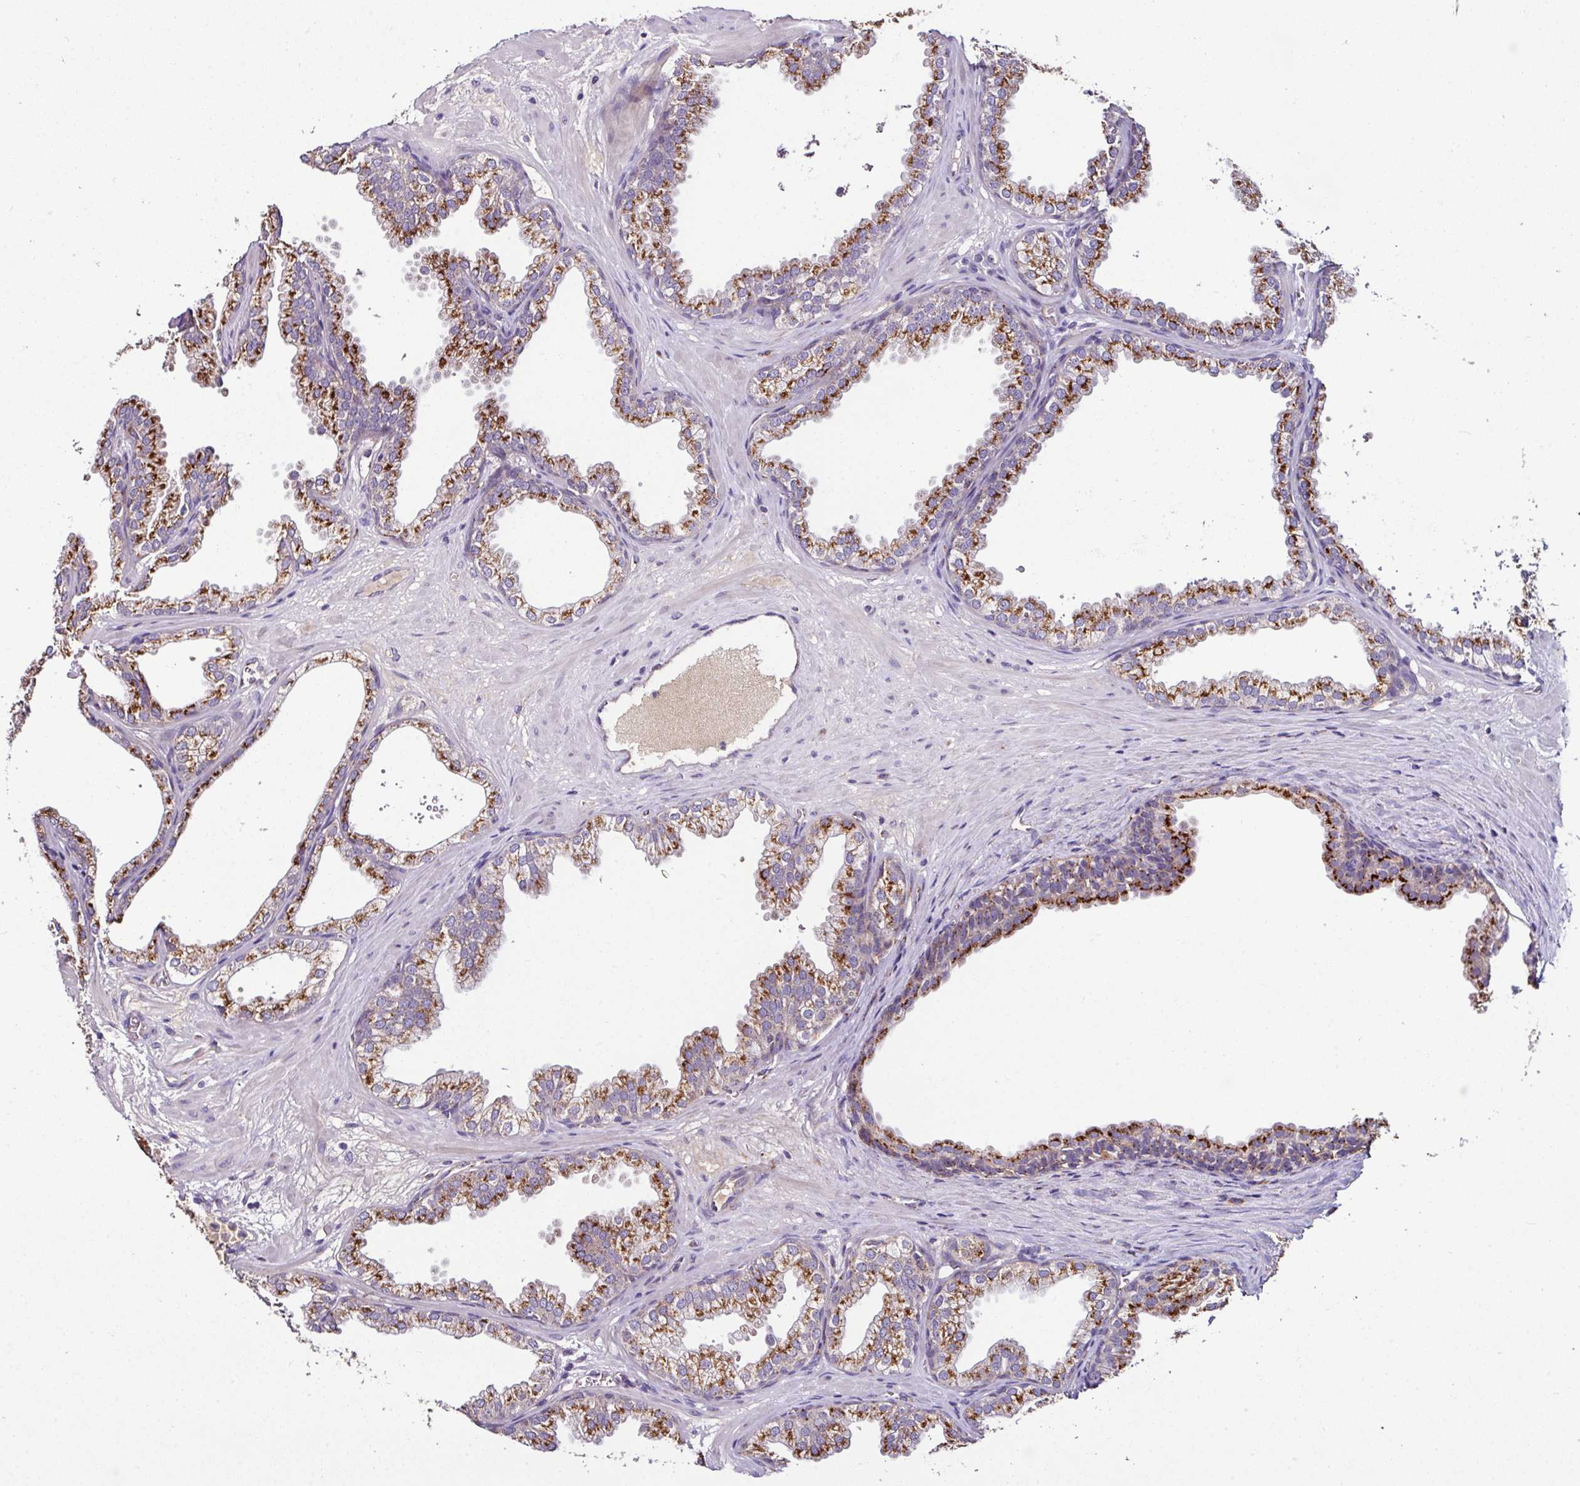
{"staining": {"intensity": "strong", "quantity": ">75%", "location": "cytoplasmic/membranous"}, "tissue": "prostate", "cell_type": "Glandular cells", "image_type": "normal", "snomed": [{"axis": "morphology", "description": "Normal tissue, NOS"}, {"axis": "topography", "description": "Prostate"}], "caption": "This image shows immunohistochemistry staining of unremarkable human prostate, with high strong cytoplasmic/membranous staining in about >75% of glandular cells.", "gene": "CPD", "patient": {"sex": "male", "age": 37}}